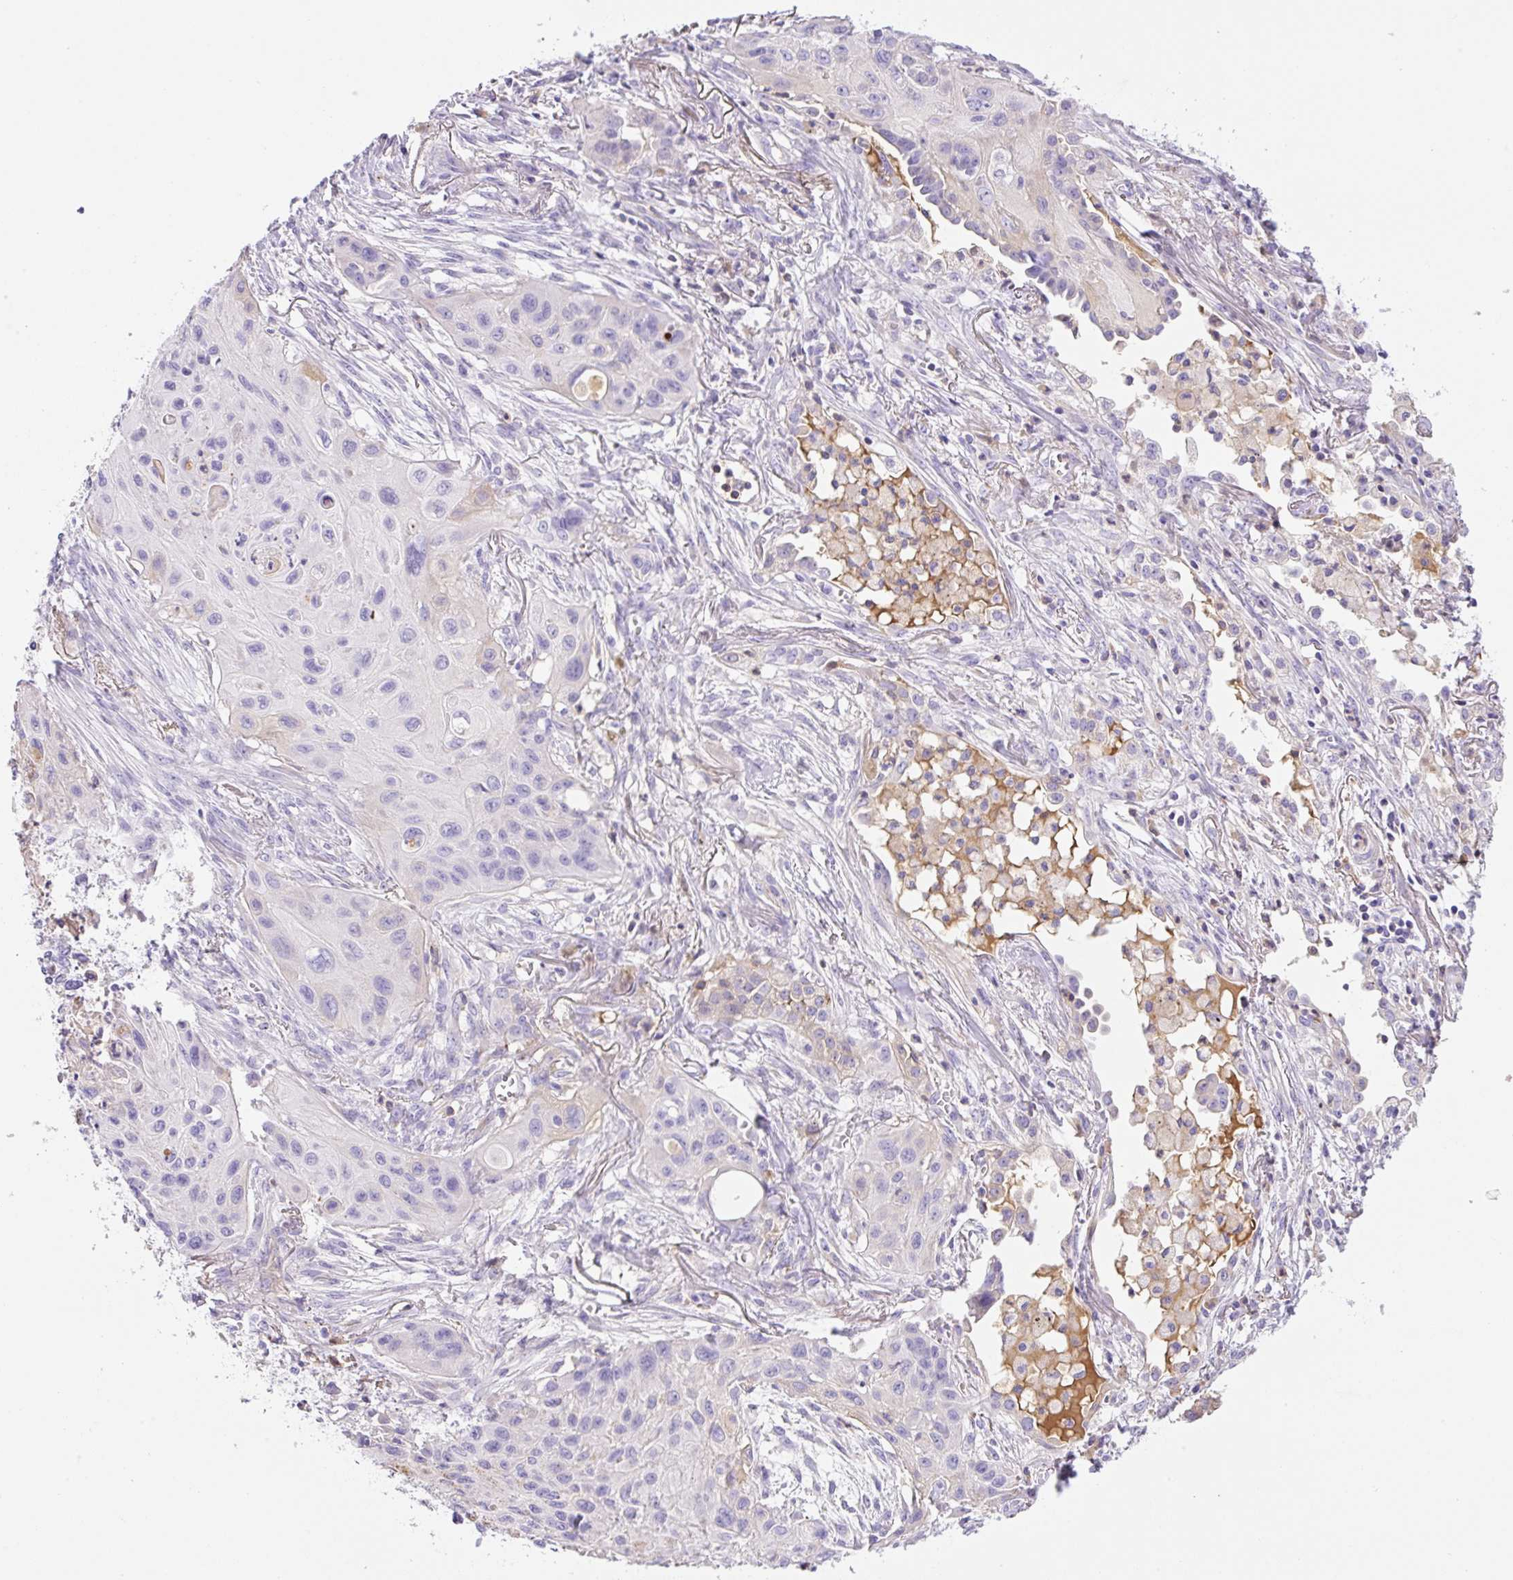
{"staining": {"intensity": "negative", "quantity": "none", "location": "none"}, "tissue": "lung cancer", "cell_type": "Tumor cells", "image_type": "cancer", "snomed": [{"axis": "morphology", "description": "Squamous cell carcinoma, NOS"}, {"axis": "topography", "description": "Lung"}], "caption": "Immunohistochemistry image of neoplastic tissue: squamous cell carcinoma (lung) stained with DAB exhibits no significant protein positivity in tumor cells.", "gene": "TDRD15", "patient": {"sex": "male", "age": 71}}